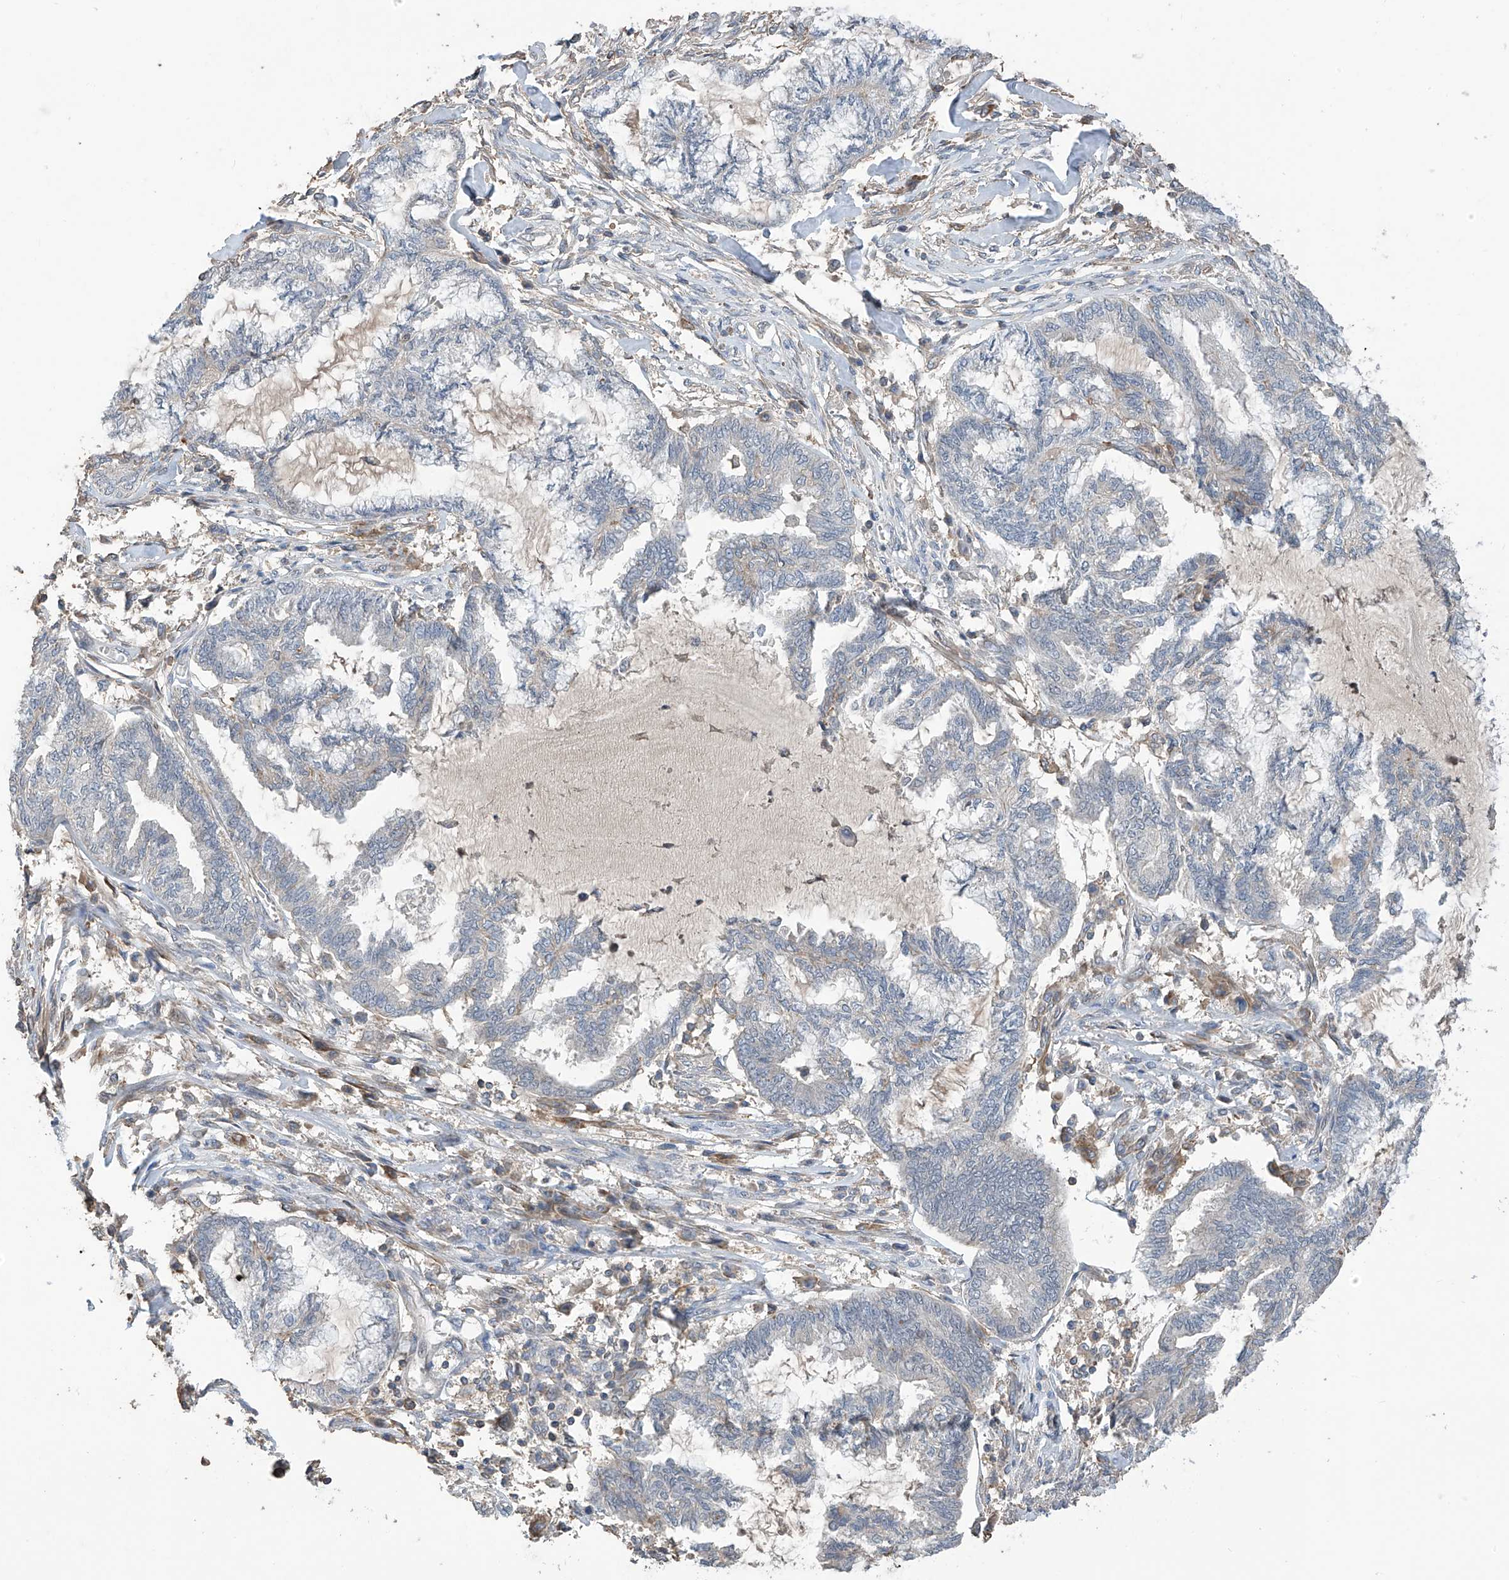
{"staining": {"intensity": "negative", "quantity": "none", "location": "none"}, "tissue": "endometrial cancer", "cell_type": "Tumor cells", "image_type": "cancer", "snomed": [{"axis": "morphology", "description": "Adenocarcinoma, NOS"}, {"axis": "topography", "description": "Endometrium"}], "caption": "Protein analysis of endometrial adenocarcinoma demonstrates no significant staining in tumor cells.", "gene": "SLFN14", "patient": {"sex": "female", "age": 86}}